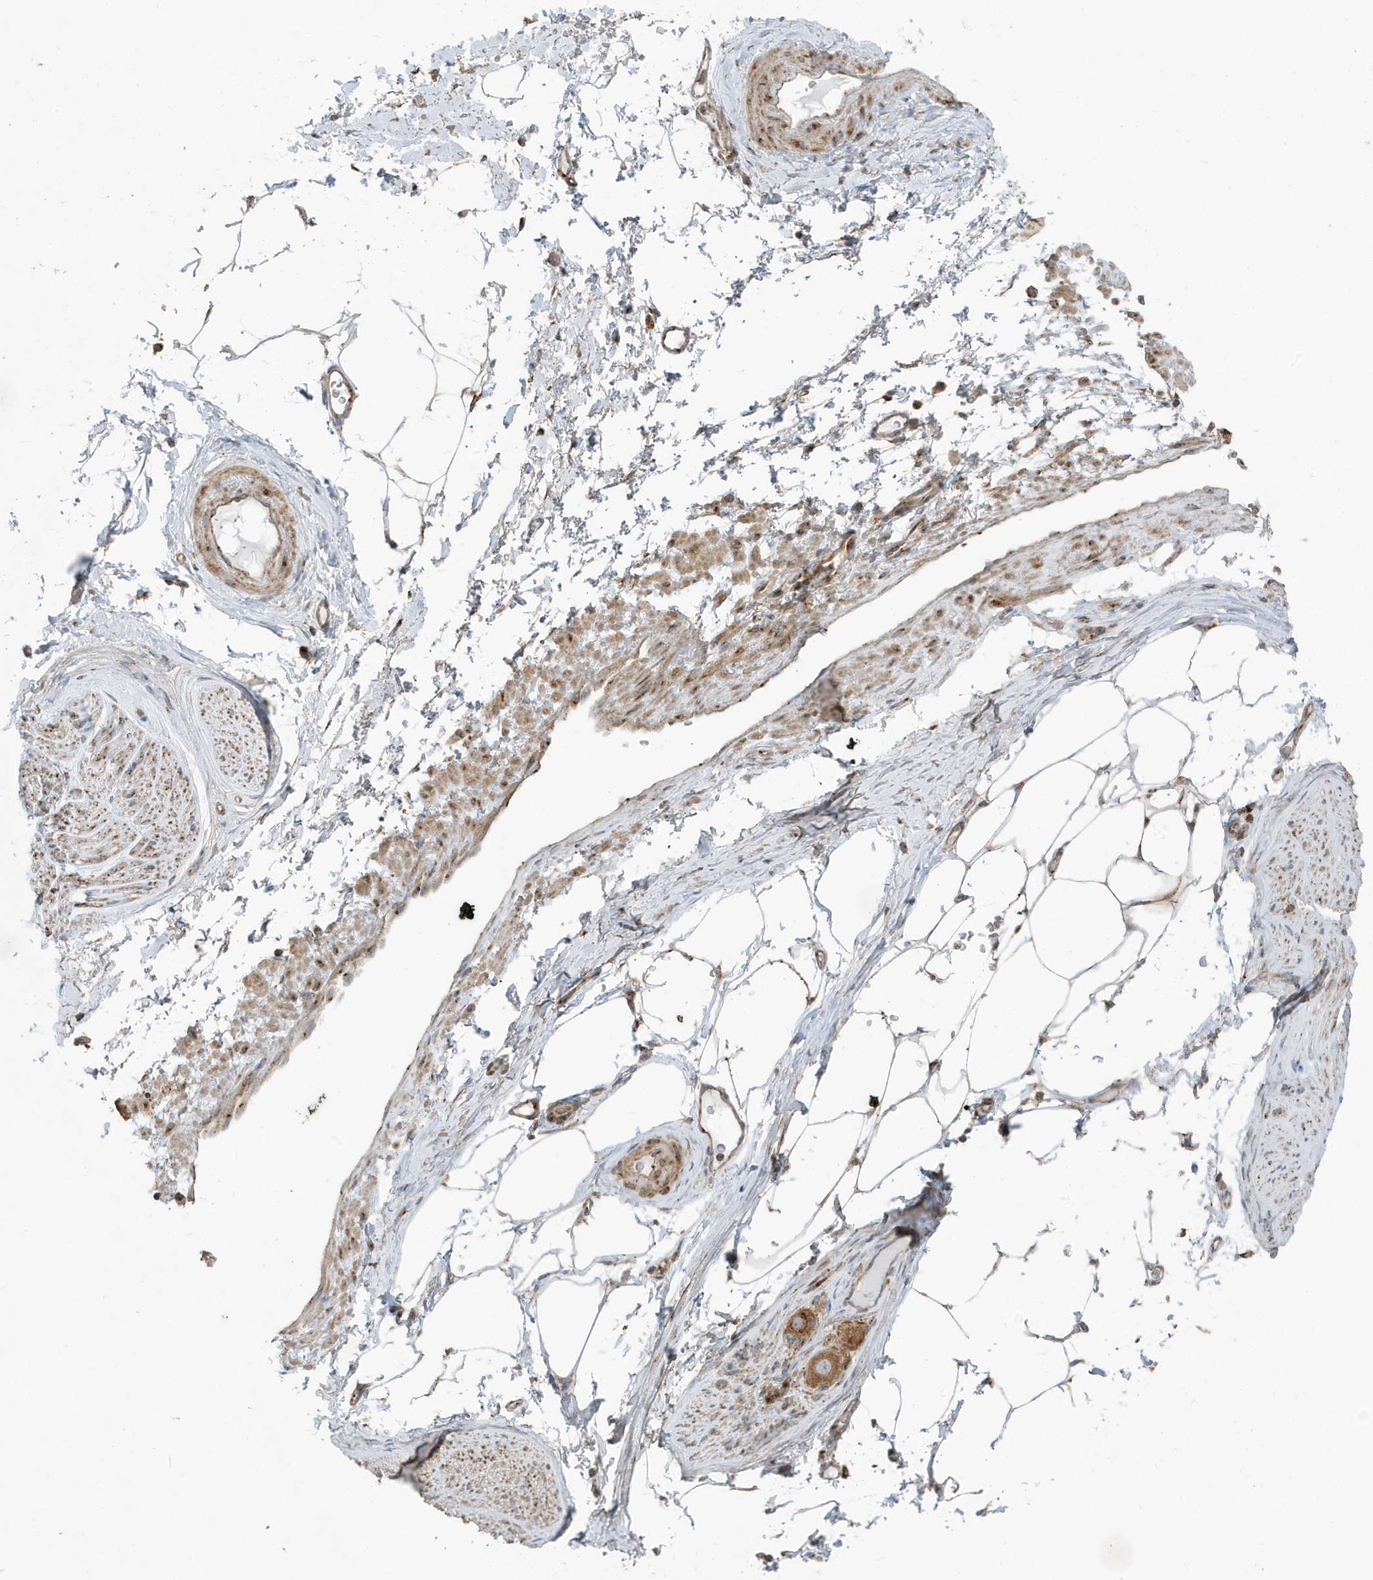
{"staining": {"intensity": "moderate", "quantity": "25%-75%", "location": "cytoplasmic/membranous"}, "tissue": "adipose tissue", "cell_type": "Adipocytes", "image_type": "normal", "snomed": [{"axis": "morphology", "description": "Normal tissue, NOS"}, {"axis": "morphology", "description": "Adenocarcinoma, Low grade"}, {"axis": "topography", "description": "Prostate"}, {"axis": "topography", "description": "Peripheral nerve tissue"}], "caption": "Benign adipose tissue was stained to show a protein in brown. There is medium levels of moderate cytoplasmic/membranous positivity in approximately 25%-75% of adipocytes. The protein is shown in brown color, while the nuclei are stained blue.", "gene": "GOLGA4", "patient": {"sex": "male", "age": 63}}